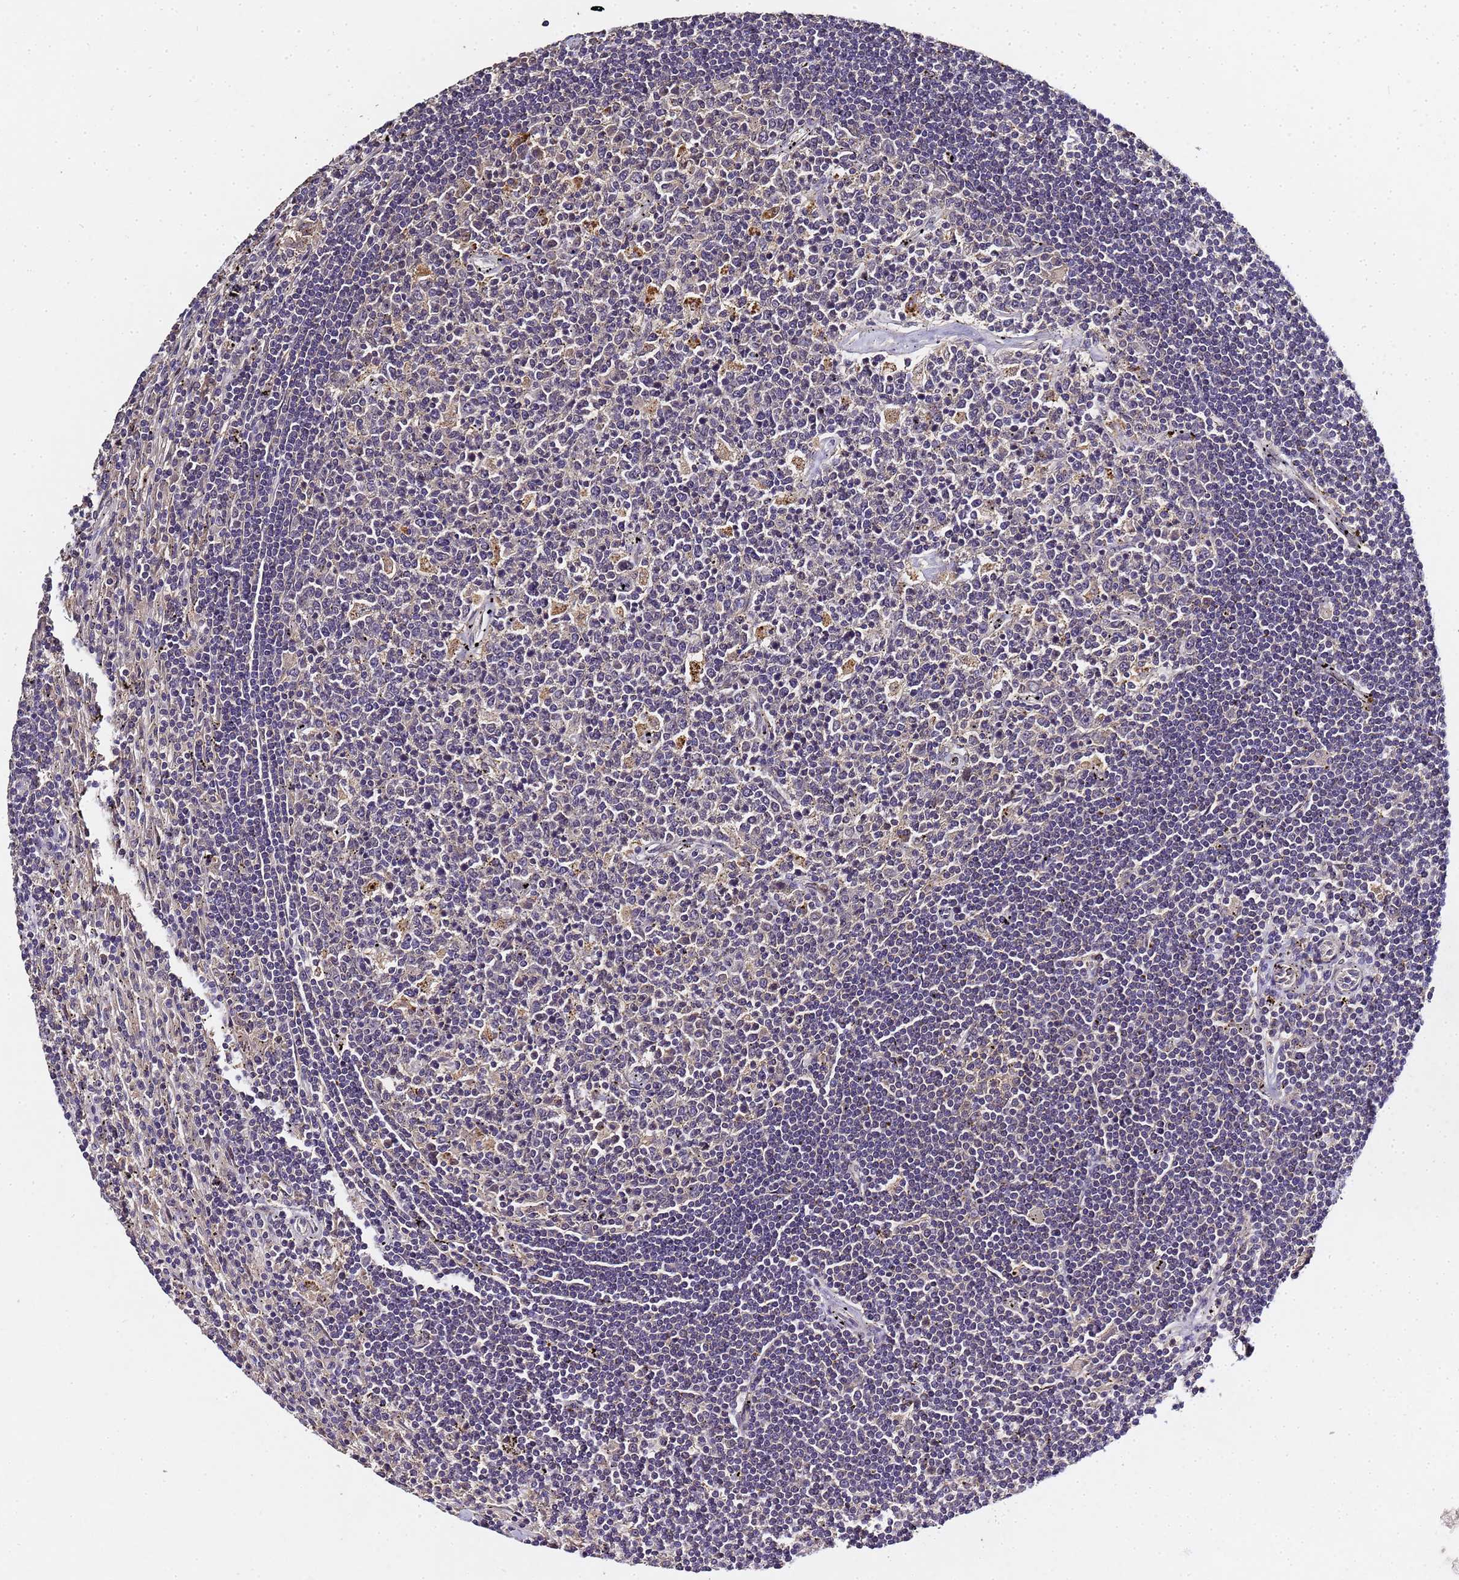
{"staining": {"intensity": "negative", "quantity": "none", "location": "none"}, "tissue": "lymphoma", "cell_type": "Tumor cells", "image_type": "cancer", "snomed": [{"axis": "morphology", "description": "Malignant lymphoma, non-Hodgkin's type, Low grade"}, {"axis": "topography", "description": "Spleen"}], "caption": "Malignant lymphoma, non-Hodgkin's type (low-grade) stained for a protein using immunohistochemistry demonstrates no staining tumor cells.", "gene": "LGI4", "patient": {"sex": "male", "age": 76}}